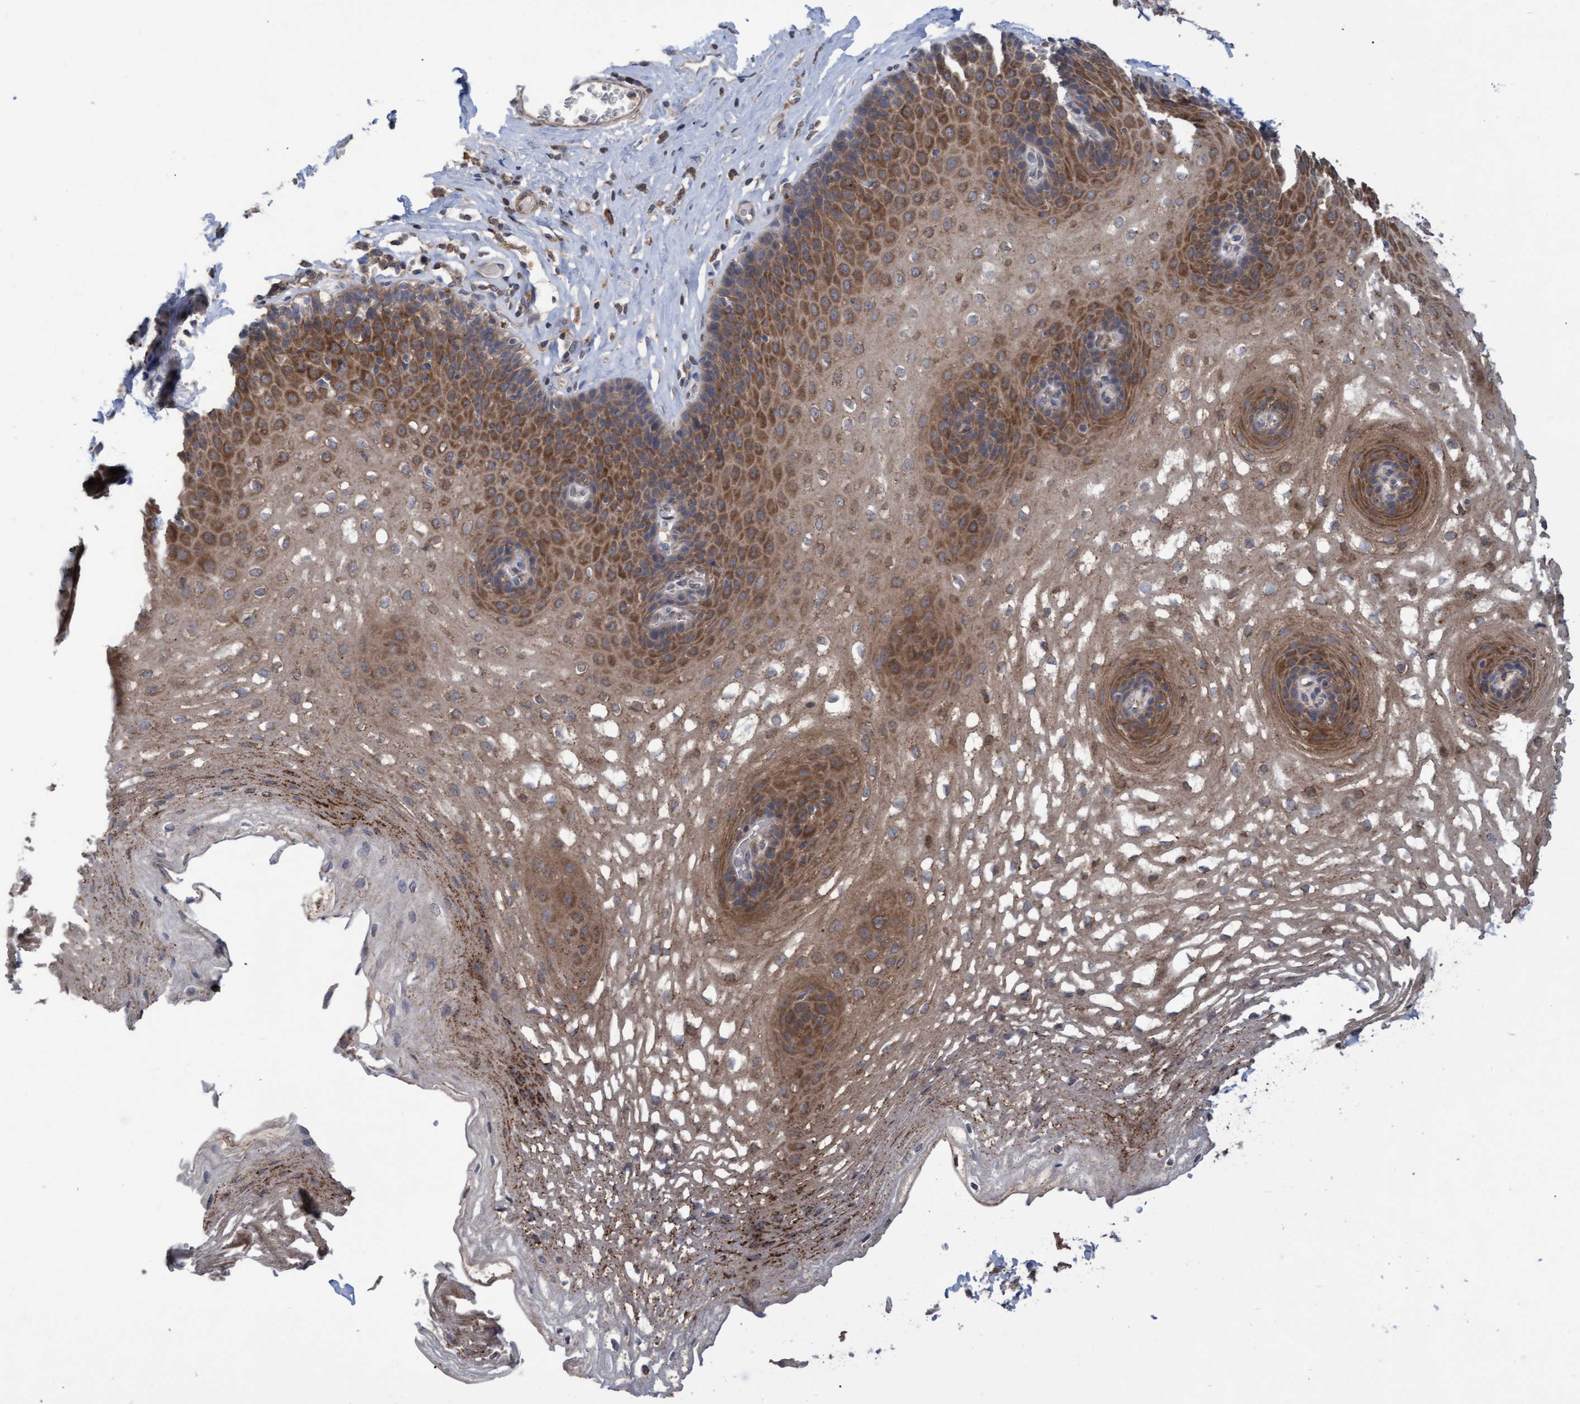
{"staining": {"intensity": "moderate", "quantity": ">75%", "location": "cytoplasmic/membranous"}, "tissue": "esophagus", "cell_type": "Squamous epithelial cells", "image_type": "normal", "snomed": [{"axis": "morphology", "description": "Normal tissue, NOS"}, {"axis": "topography", "description": "Esophagus"}], "caption": "IHC histopathology image of unremarkable human esophagus stained for a protein (brown), which reveals medium levels of moderate cytoplasmic/membranous expression in about >75% of squamous epithelial cells.", "gene": "NAA15", "patient": {"sex": "female", "age": 66}}